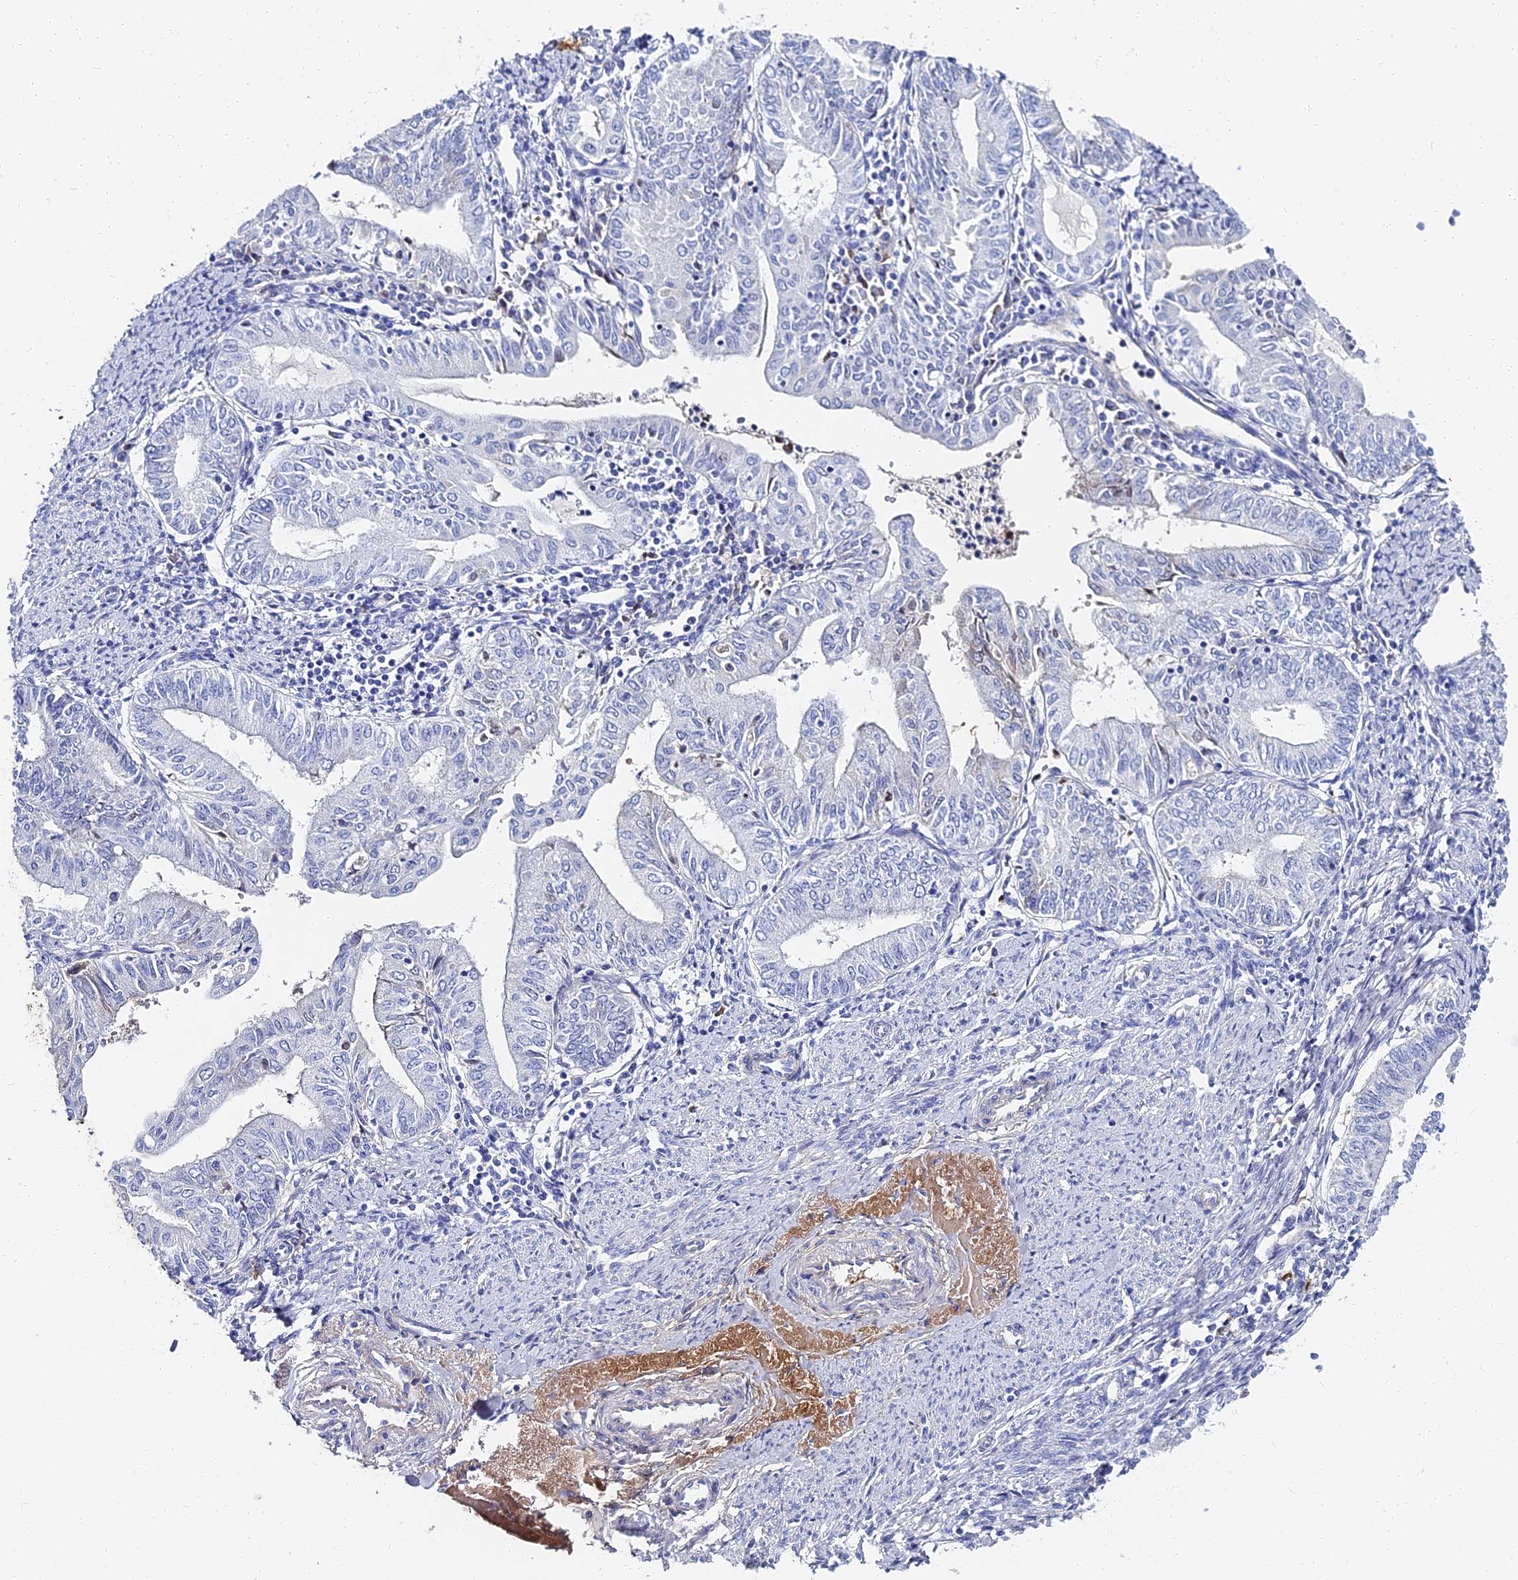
{"staining": {"intensity": "negative", "quantity": "none", "location": "none"}, "tissue": "endometrial cancer", "cell_type": "Tumor cells", "image_type": "cancer", "snomed": [{"axis": "morphology", "description": "Adenocarcinoma, NOS"}, {"axis": "topography", "description": "Endometrium"}], "caption": "High magnification brightfield microscopy of endometrial cancer (adenocarcinoma) stained with DAB (3,3'-diaminobenzidine) (brown) and counterstained with hematoxylin (blue): tumor cells show no significant expression.", "gene": "ITIH1", "patient": {"sex": "female", "age": 66}}